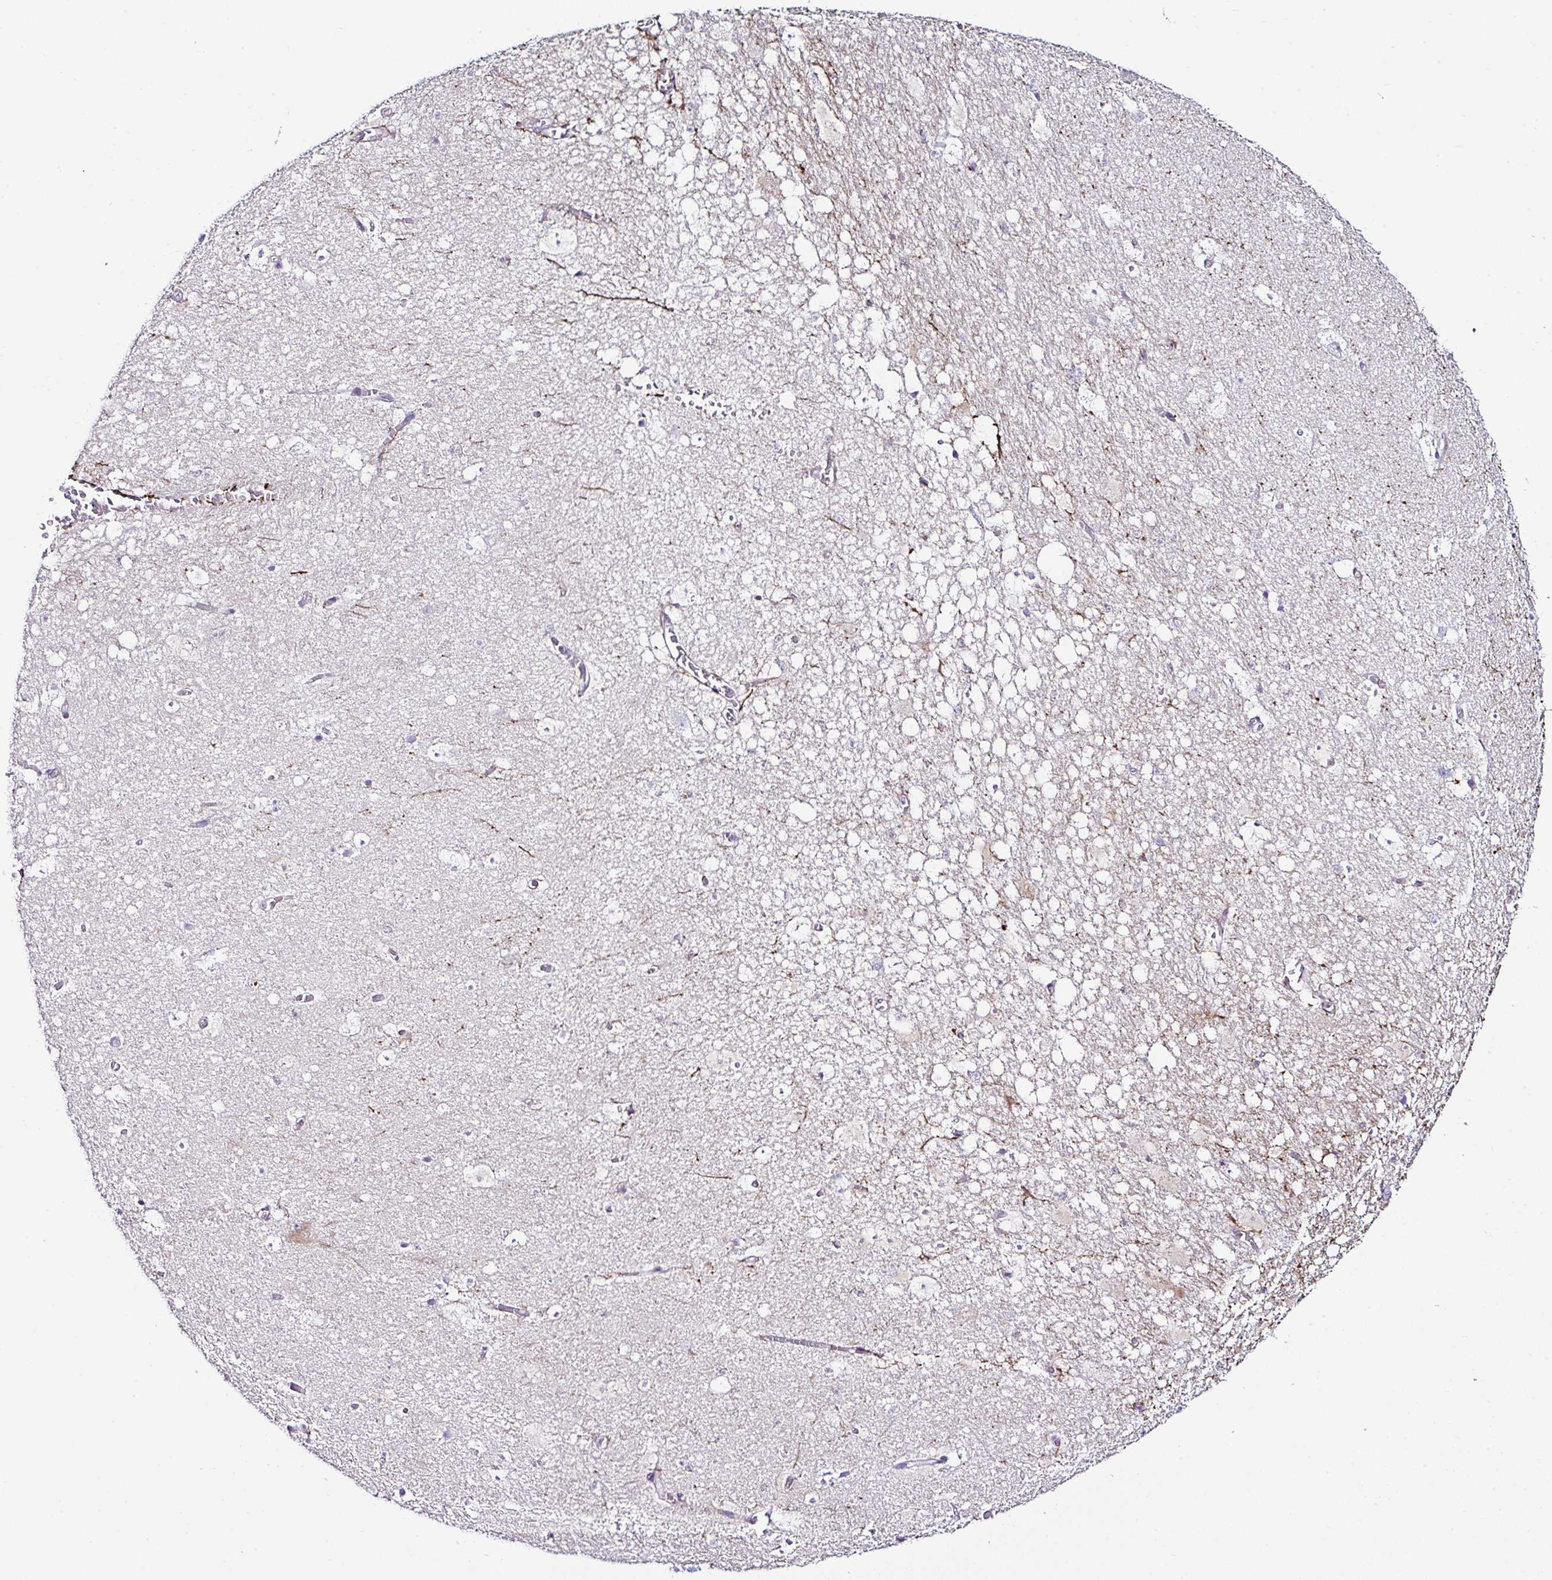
{"staining": {"intensity": "negative", "quantity": "none", "location": "none"}, "tissue": "hippocampus", "cell_type": "Glial cells", "image_type": "normal", "snomed": [{"axis": "morphology", "description": "Normal tissue, NOS"}, {"axis": "topography", "description": "Hippocampus"}], "caption": "DAB immunohistochemical staining of normal hippocampus reveals no significant staining in glial cells.", "gene": "OR4P4", "patient": {"sex": "female", "age": 42}}